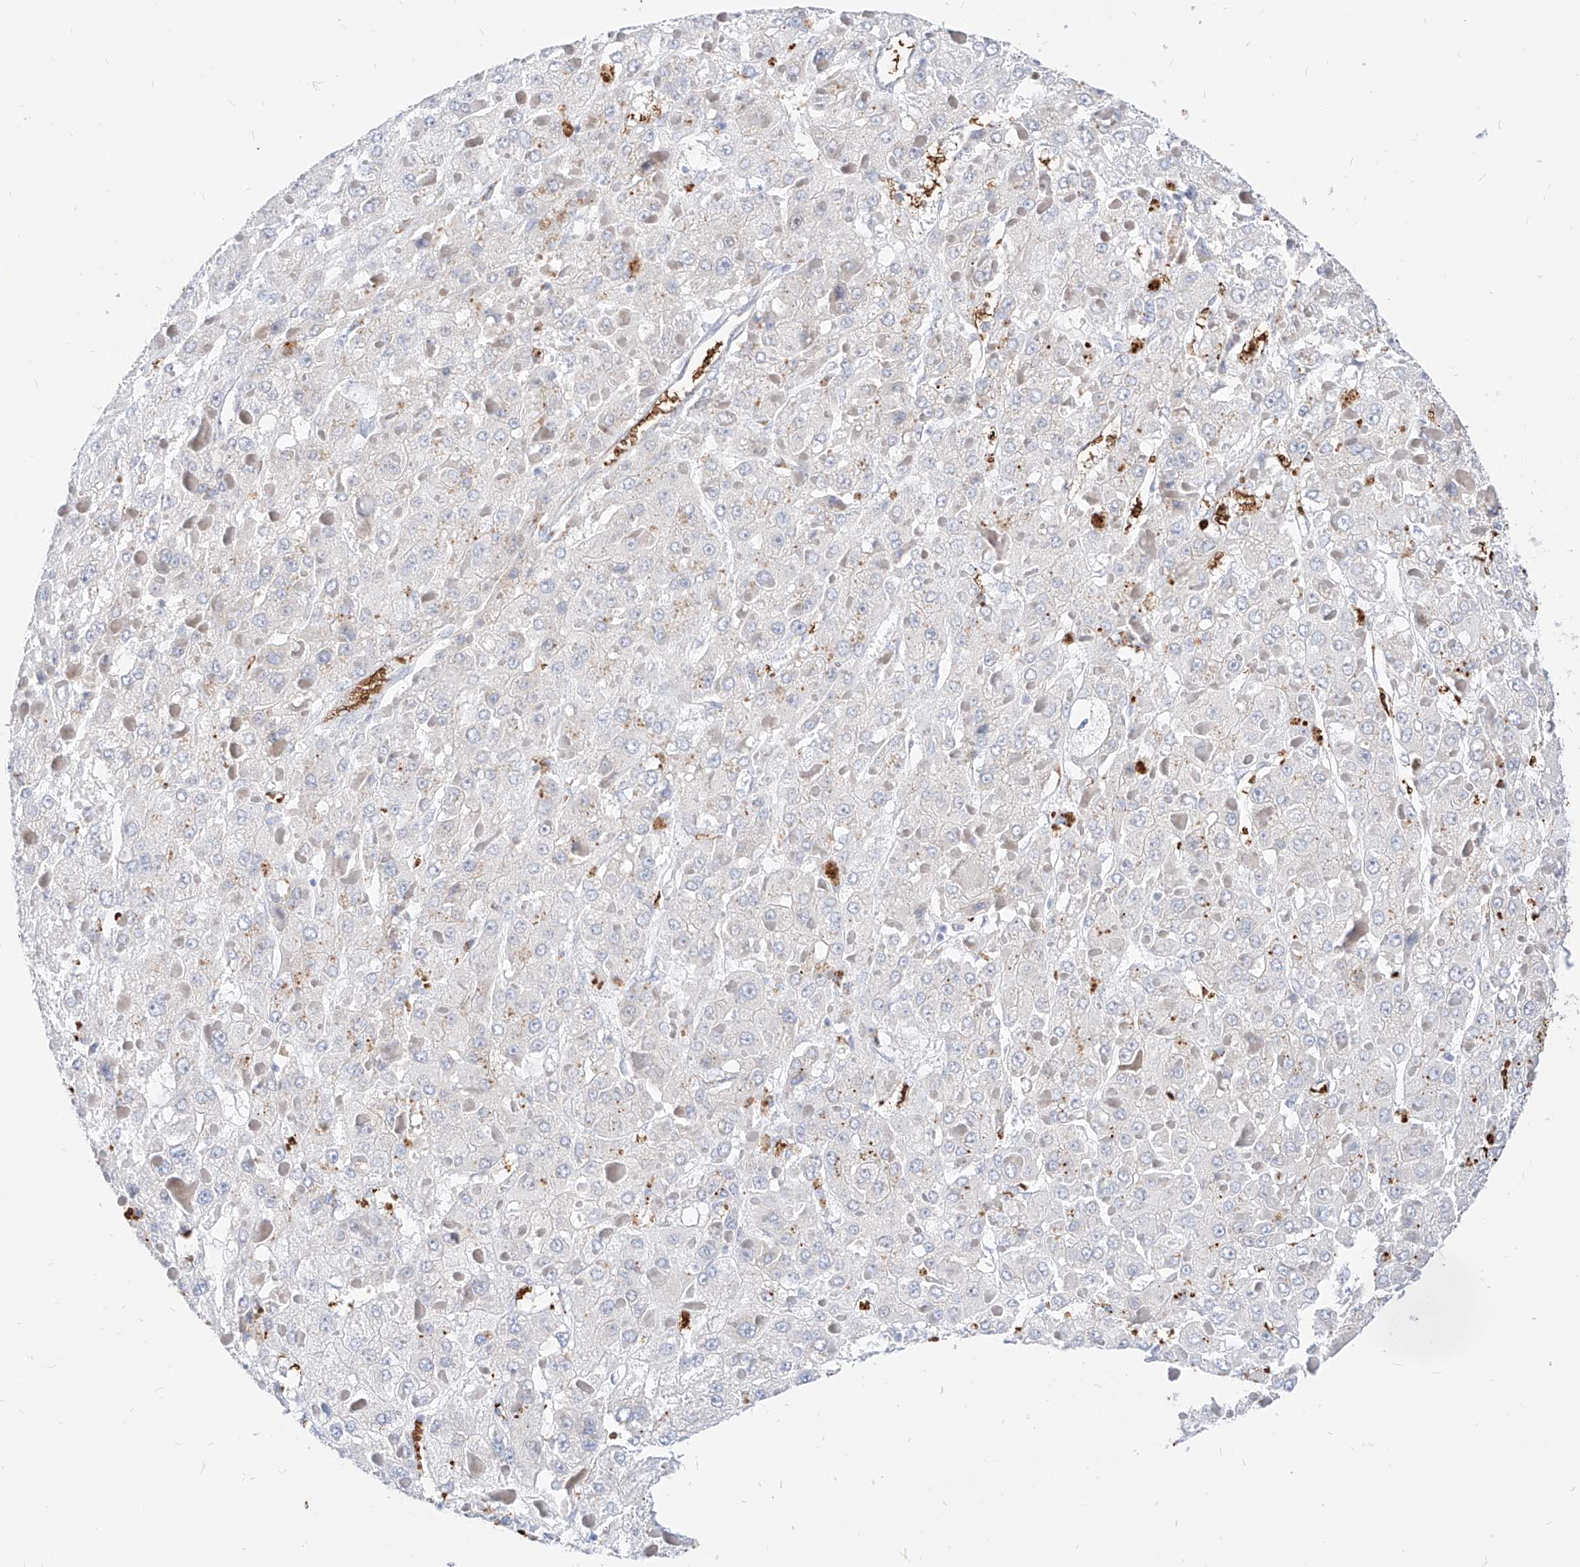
{"staining": {"intensity": "negative", "quantity": "none", "location": "none"}, "tissue": "liver cancer", "cell_type": "Tumor cells", "image_type": "cancer", "snomed": [{"axis": "morphology", "description": "Carcinoma, Hepatocellular, NOS"}, {"axis": "topography", "description": "Liver"}], "caption": "An IHC micrograph of liver cancer is shown. There is no staining in tumor cells of liver cancer.", "gene": "ZFP42", "patient": {"sex": "female", "age": 73}}